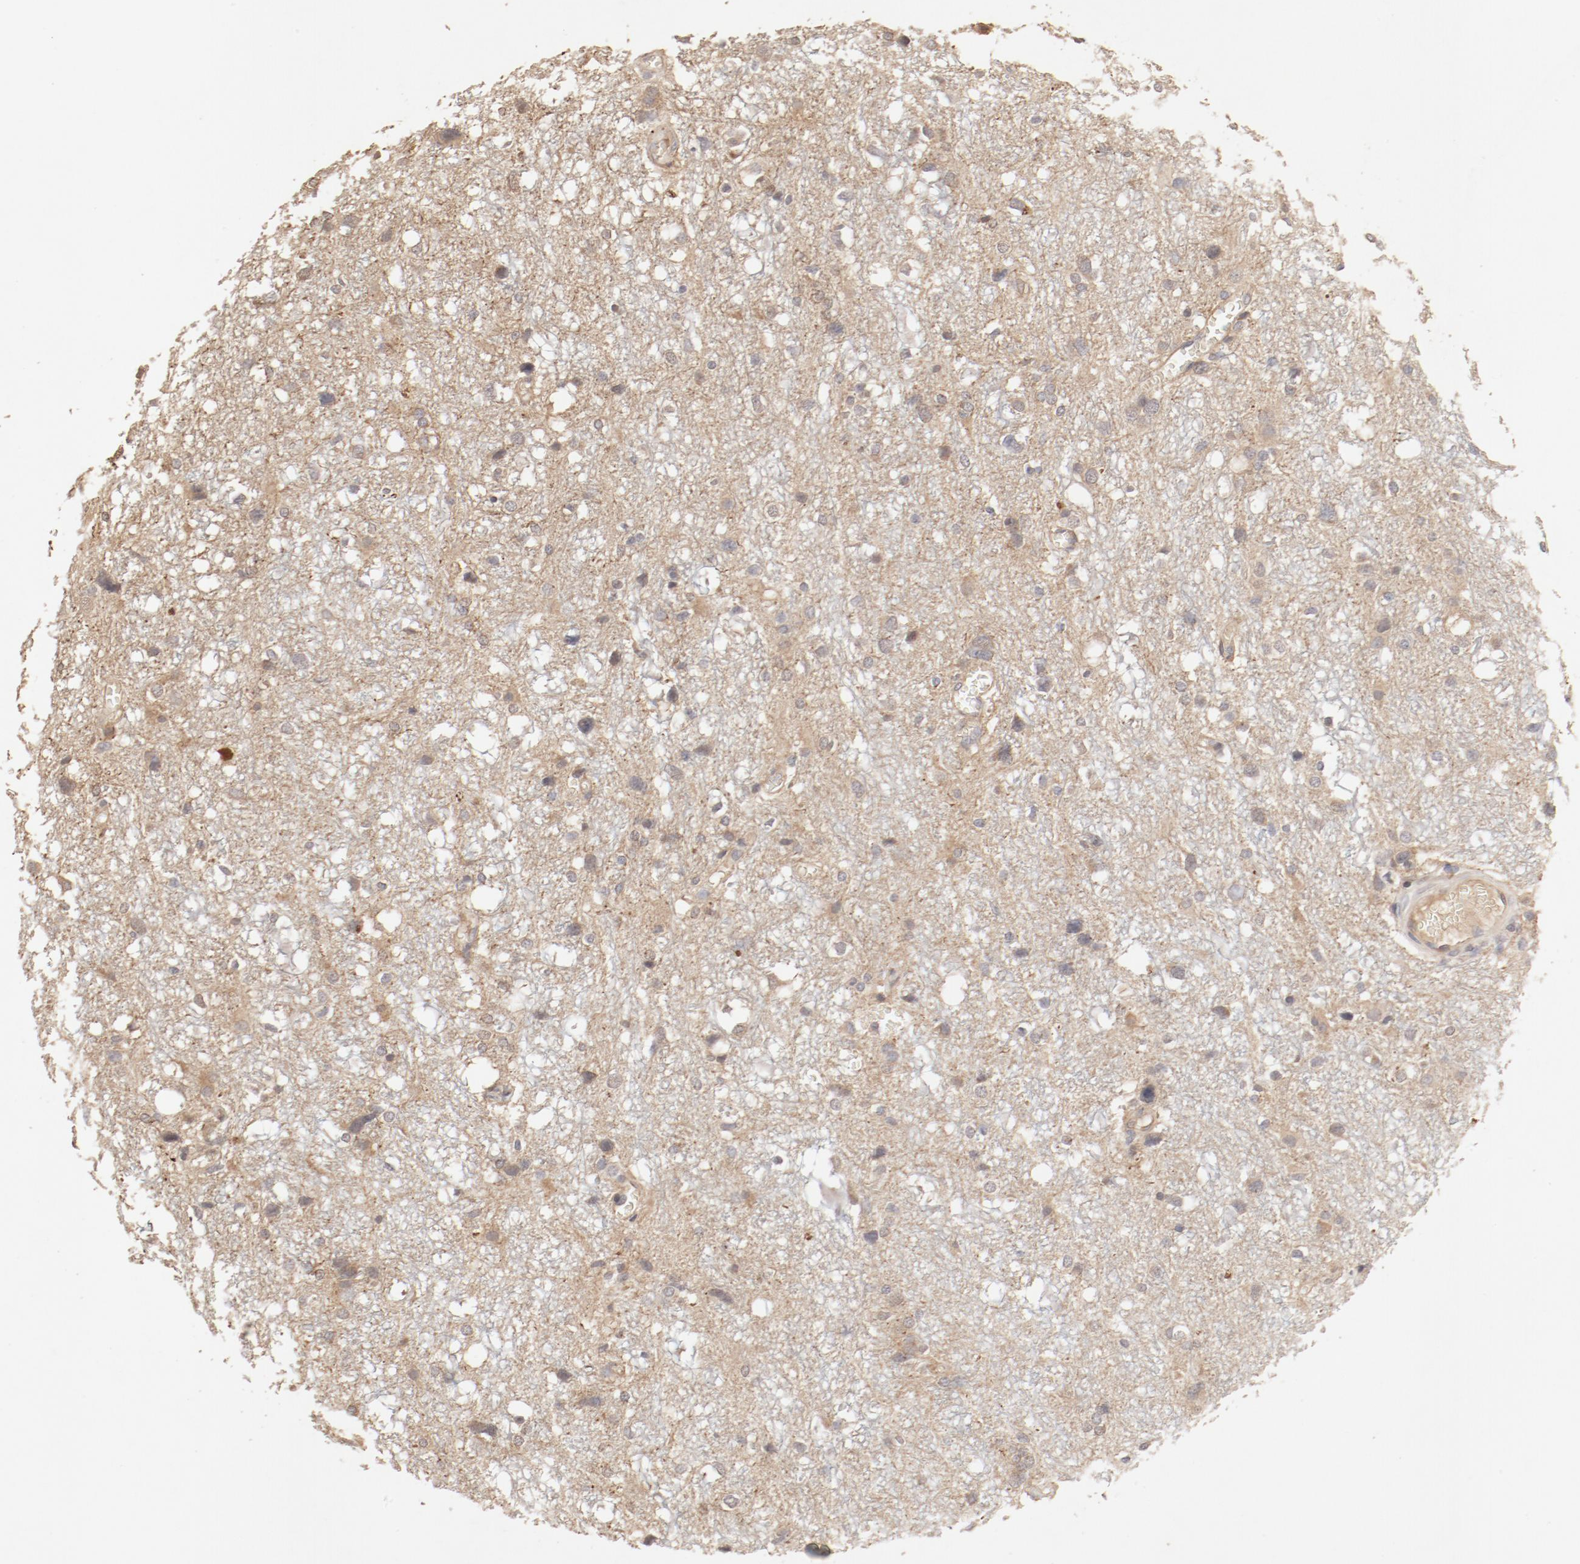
{"staining": {"intensity": "moderate", "quantity": ">75%", "location": "cytoplasmic/membranous"}, "tissue": "glioma", "cell_type": "Tumor cells", "image_type": "cancer", "snomed": [{"axis": "morphology", "description": "Glioma, malignant, High grade"}, {"axis": "topography", "description": "Brain"}], "caption": "A brown stain highlights moderate cytoplasmic/membranous expression of a protein in glioma tumor cells.", "gene": "IL3RA", "patient": {"sex": "female", "age": 59}}